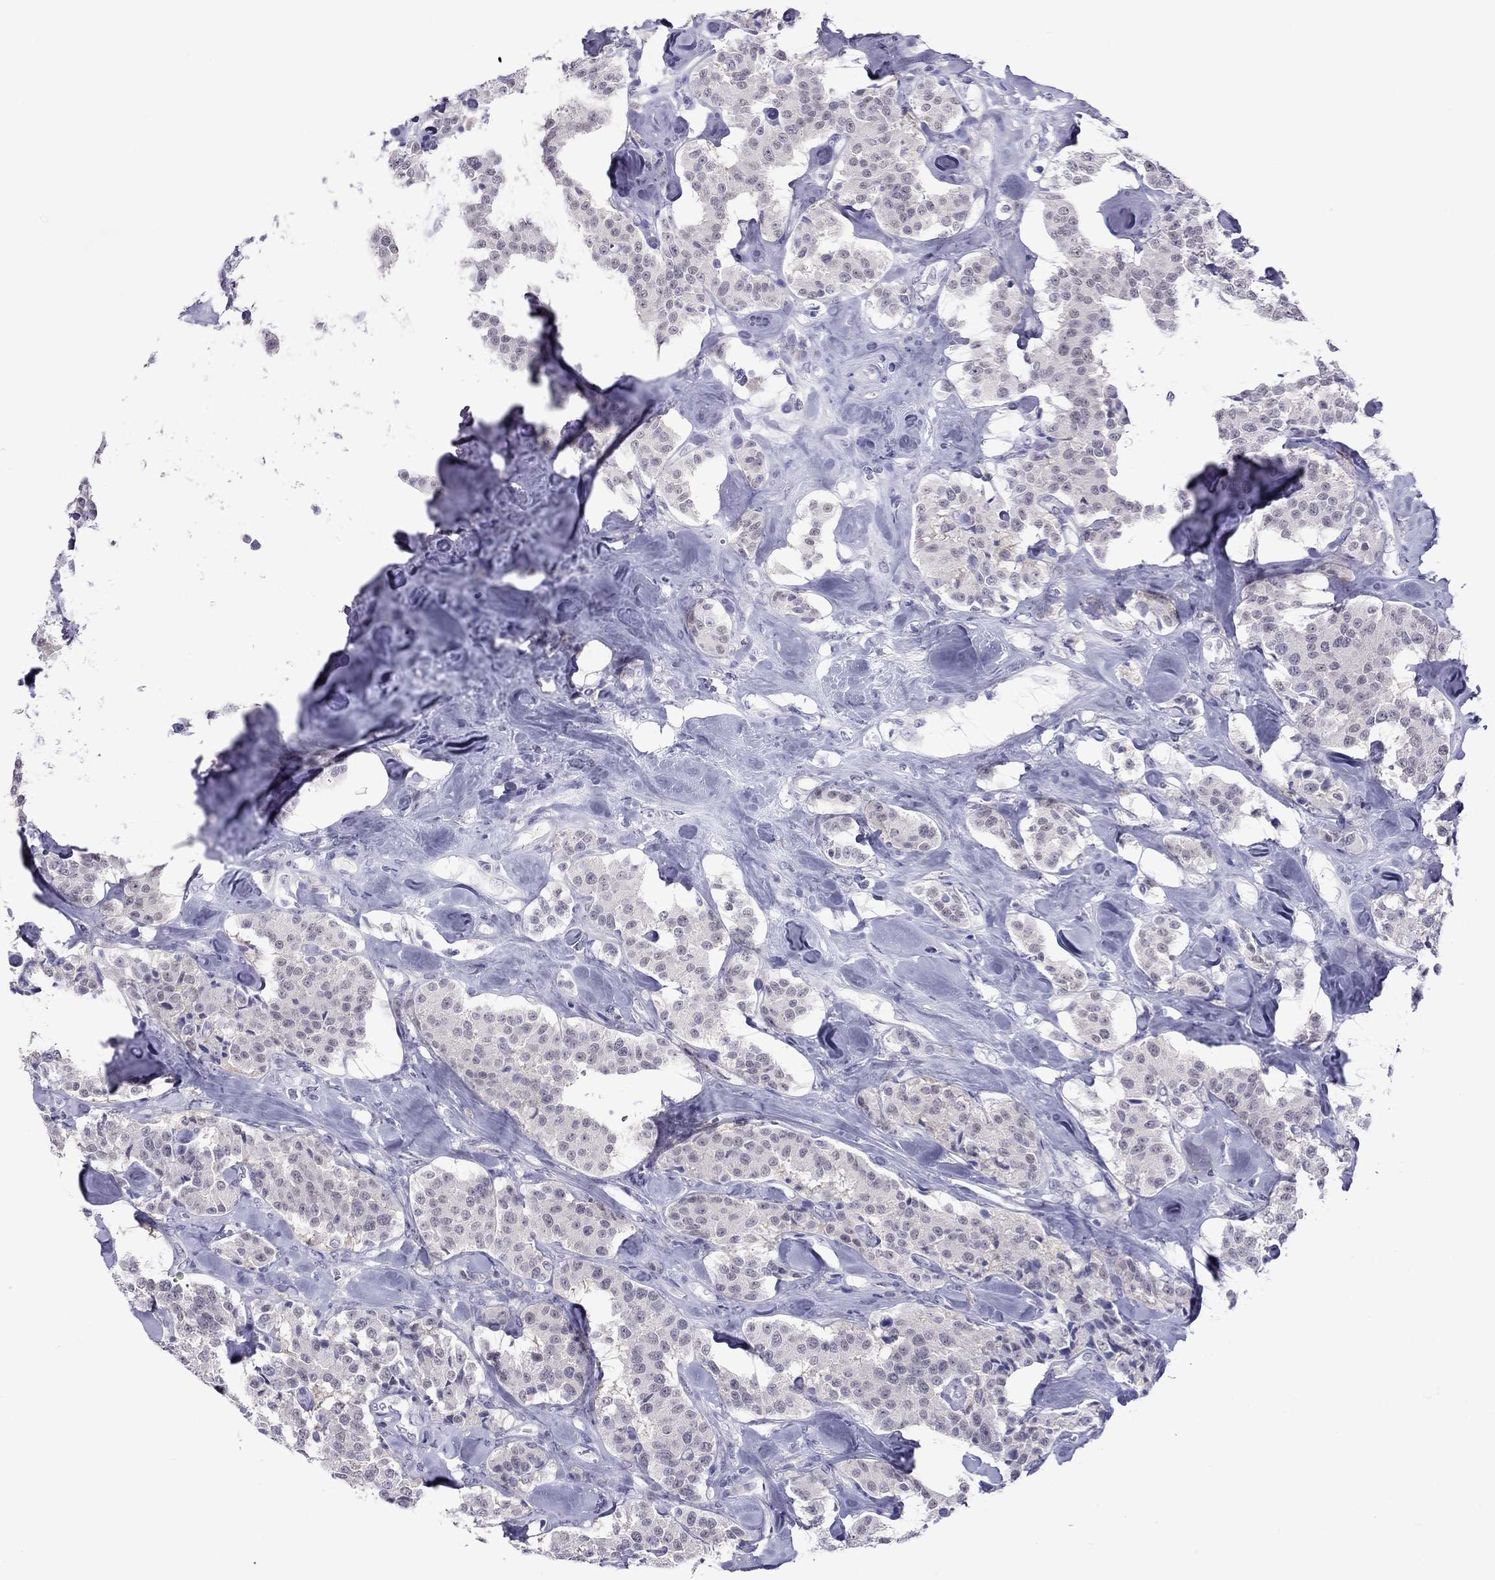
{"staining": {"intensity": "negative", "quantity": "none", "location": "none"}, "tissue": "carcinoid", "cell_type": "Tumor cells", "image_type": "cancer", "snomed": [{"axis": "morphology", "description": "Carcinoid, malignant, NOS"}, {"axis": "topography", "description": "Pancreas"}], "caption": "This is an IHC image of human carcinoid. There is no expression in tumor cells.", "gene": "CHRNB3", "patient": {"sex": "male", "age": 41}}